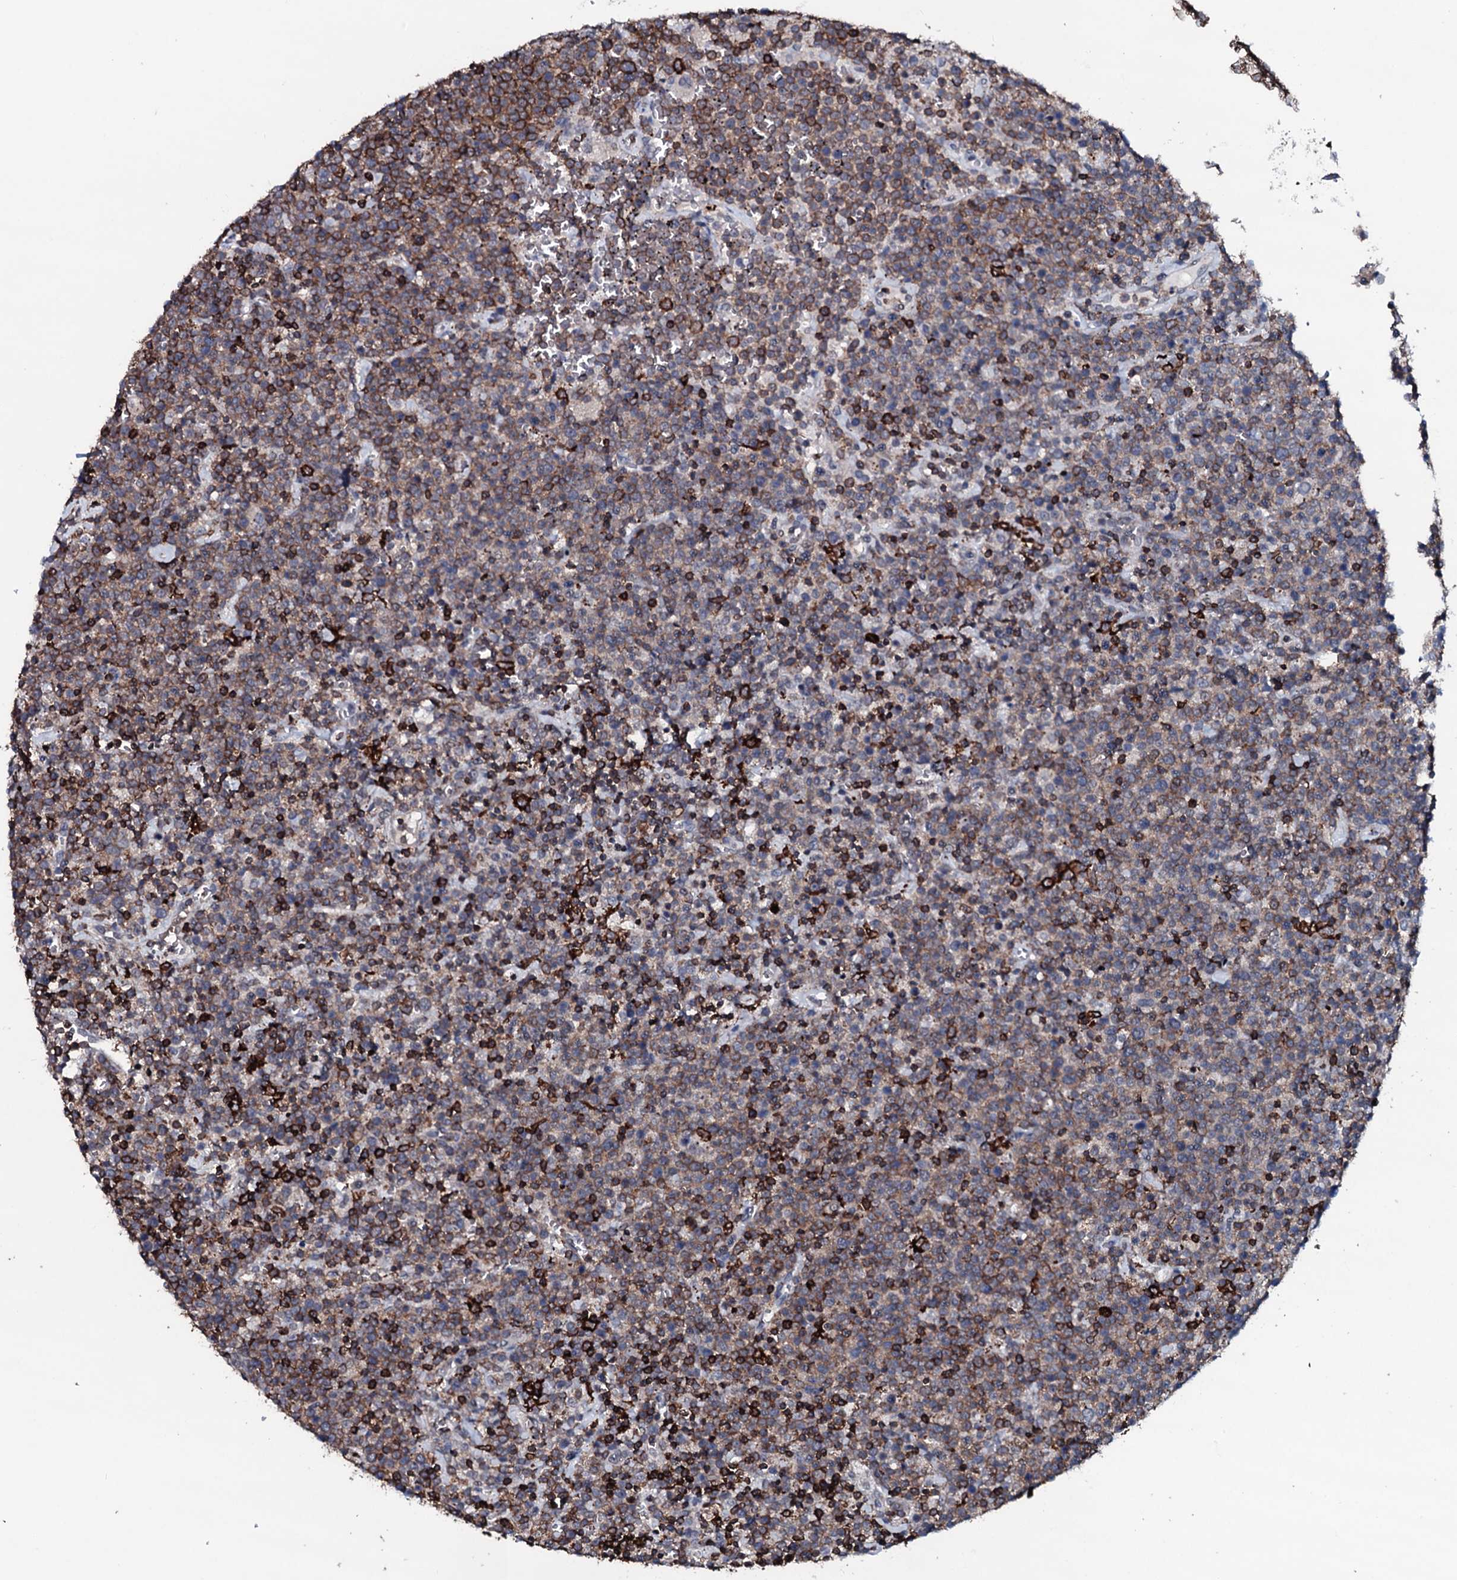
{"staining": {"intensity": "moderate", "quantity": ">75%", "location": "cytoplasmic/membranous"}, "tissue": "lymphoma", "cell_type": "Tumor cells", "image_type": "cancer", "snomed": [{"axis": "morphology", "description": "Malignant lymphoma, non-Hodgkin's type, High grade"}, {"axis": "topography", "description": "Lymph node"}], "caption": "The histopathology image reveals immunohistochemical staining of malignant lymphoma, non-Hodgkin's type (high-grade). There is moderate cytoplasmic/membranous expression is present in approximately >75% of tumor cells. The protein of interest is shown in brown color, while the nuclei are stained blue.", "gene": "OGFOD2", "patient": {"sex": "male", "age": 61}}